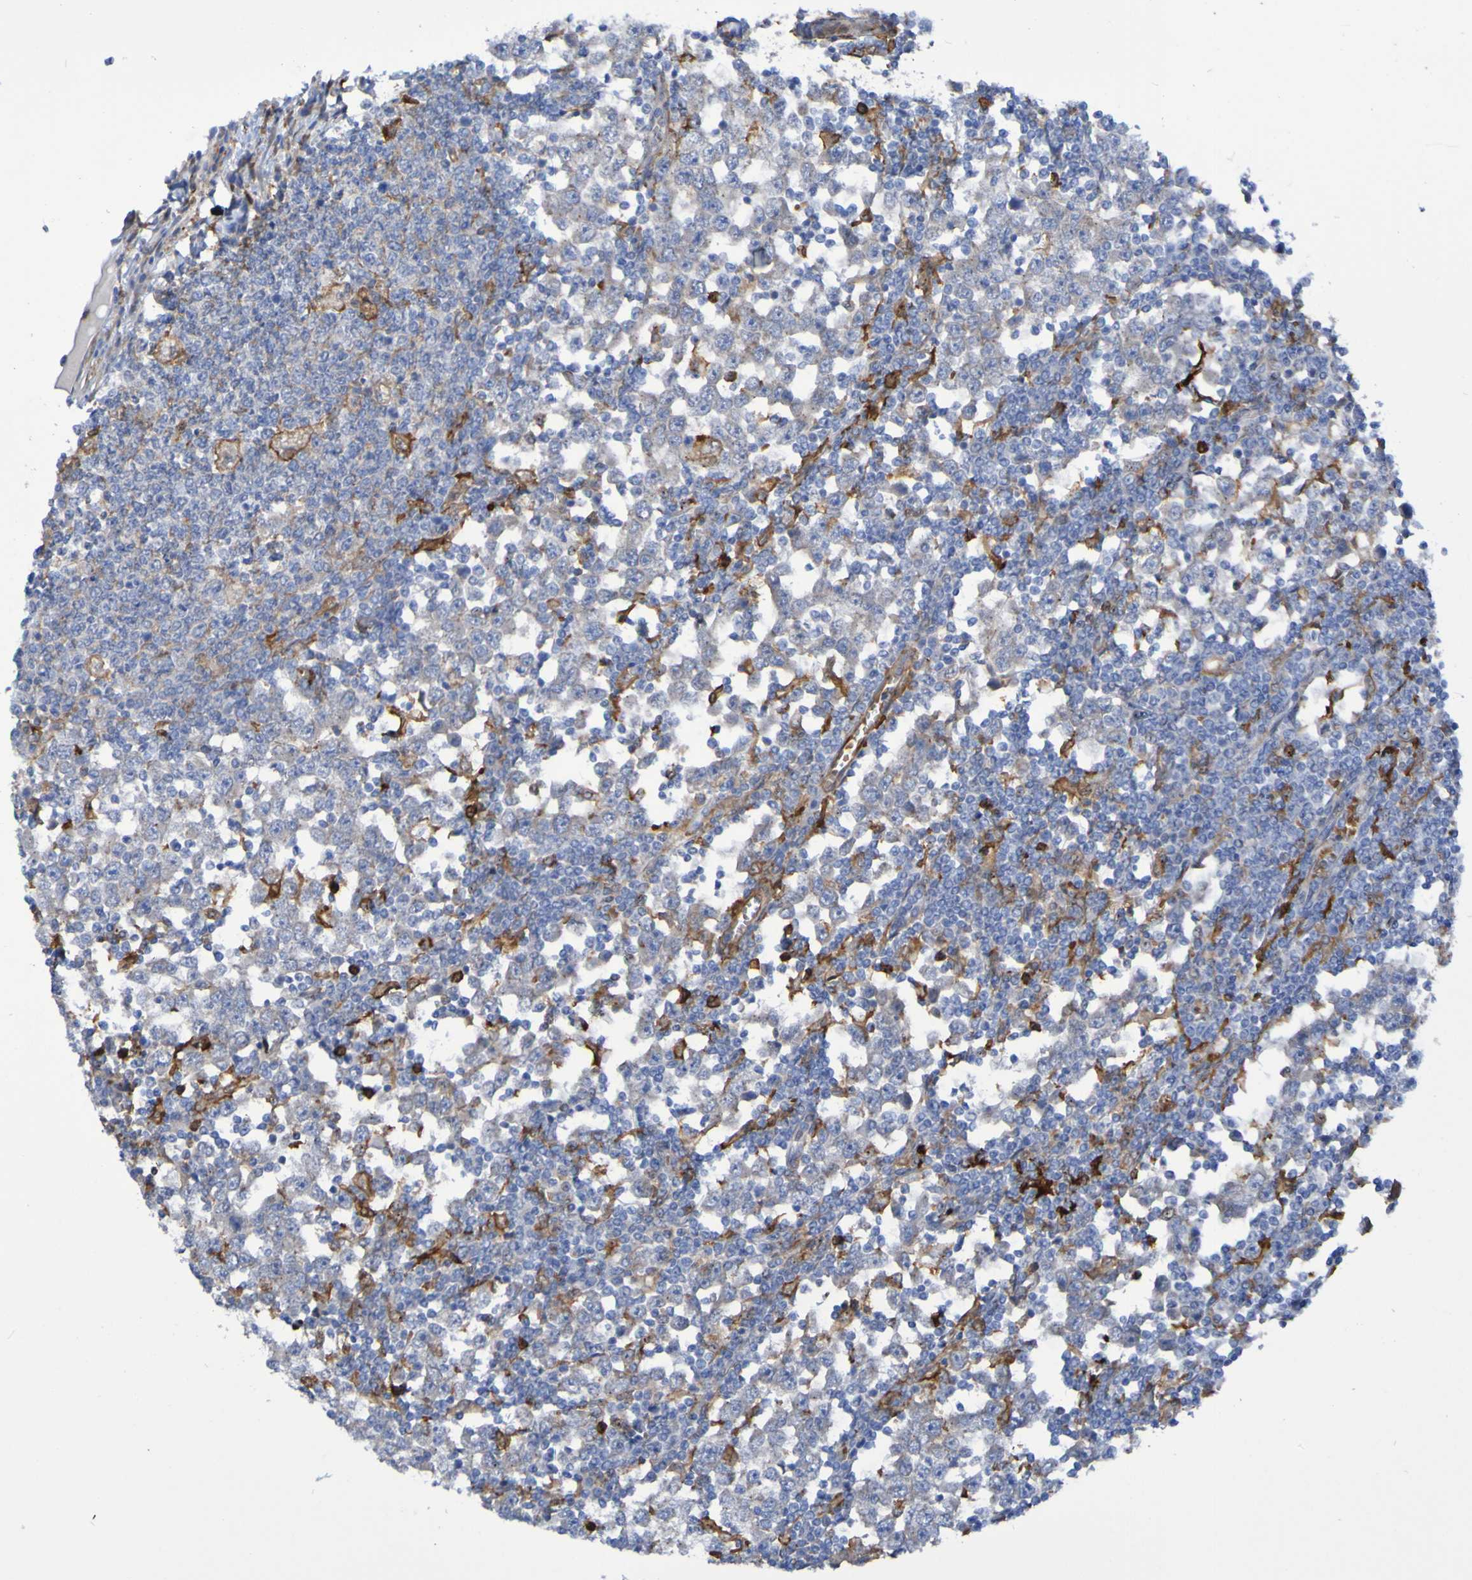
{"staining": {"intensity": "moderate", "quantity": "<25%", "location": "cytoplasmic/membranous"}, "tissue": "testis cancer", "cell_type": "Tumor cells", "image_type": "cancer", "snomed": [{"axis": "morphology", "description": "Seminoma, NOS"}, {"axis": "topography", "description": "Testis"}], "caption": "A high-resolution image shows immunohistochemistry staining of seminoma (testis), which reveals moderate cytoplasmic/membranous staining in about <25% of tumor cells.", "gene": "SCRG1", "patient": {"sex": "male", "age": 65}}